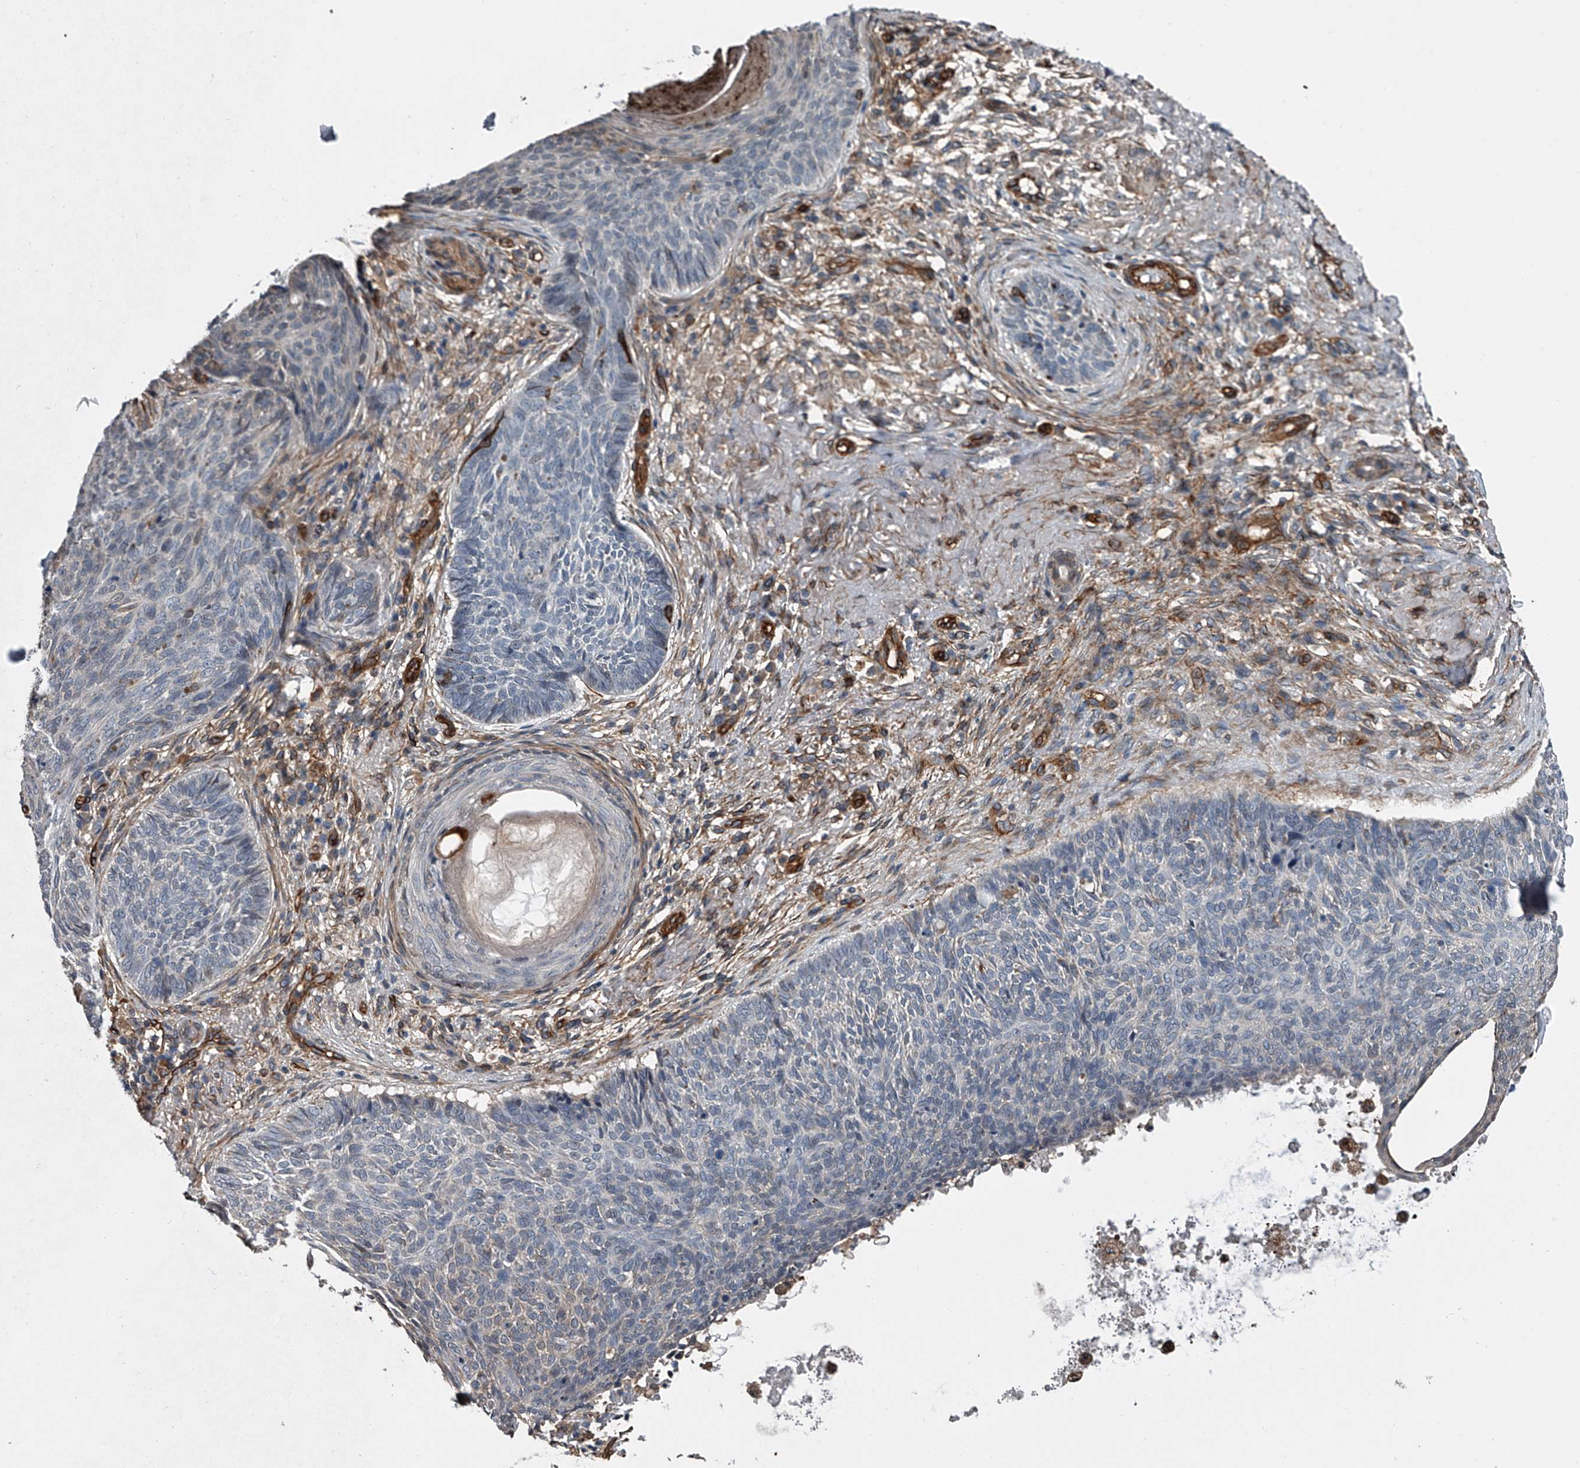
{"staining": {"intensity": "negative", "quantity": "none", "location": "none"}, "tissue": "skin cancer", "cell_type": "Tumor cells", "image_type": "cancer", "snomed": [{"axis": "morphology", "description": "Basal cell carcinoma"}, {"axis": "topography", "description": "Skin"}], "caption": "Skin cancer was stained to show a protein in brown. There is no significant staining in tumor cells. (DAB IHC visualized using brightfield microscopy, high magnification).", "gene": "LDLRAD2", "patient": {"sex": "male", "age": 85}}